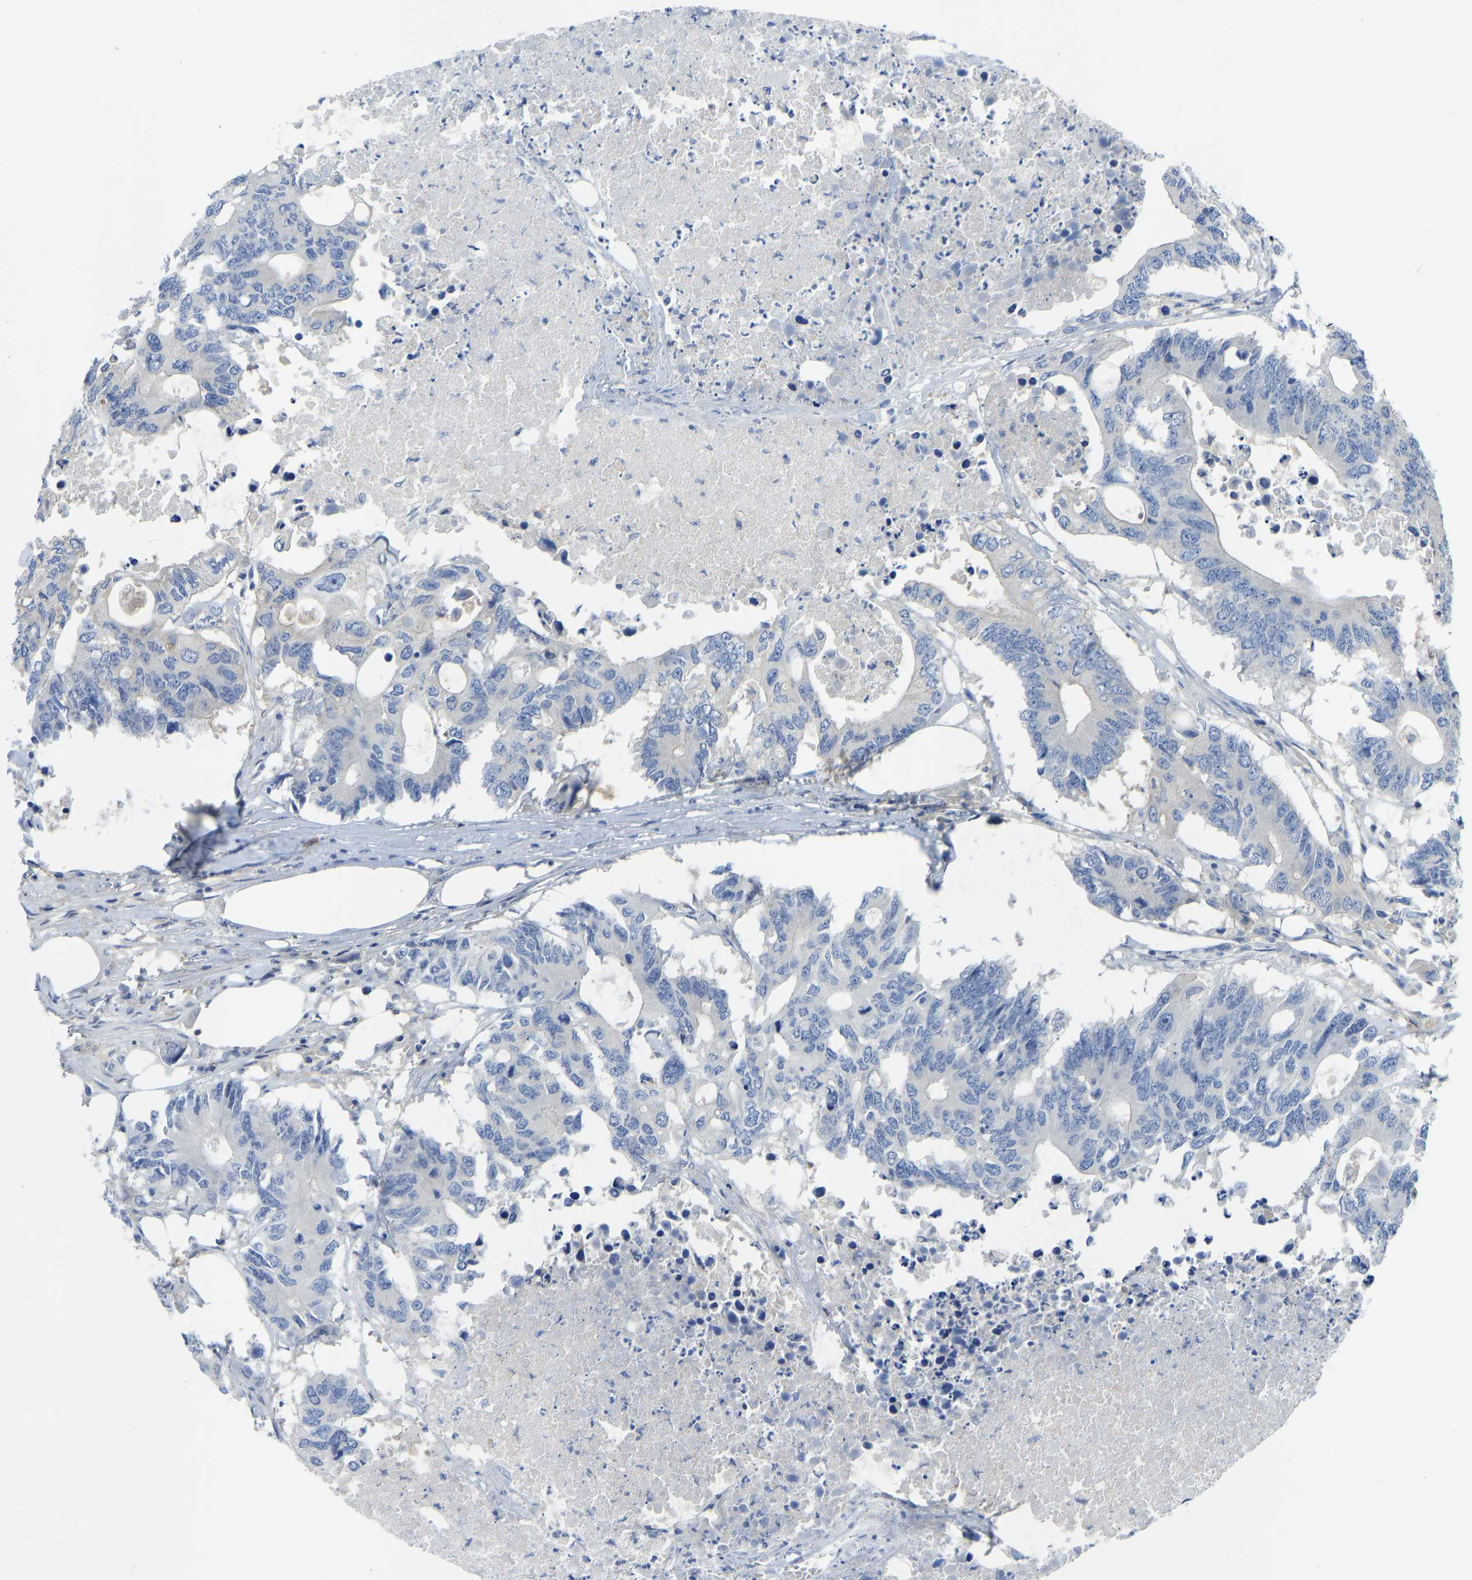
{"staining": {"intensity": "negative", "quantity": "none", "location": "none"}, "tissue": "colorectal cancer", "cell_type": "Tumor cells", "image_type": "cancer", "snomed": [{"axis": "morphology", "description": "Adenocarcinoma, NOS"}, {"axis": "topography", "description": "Colon"}], "caption": "Micrograph shows no protein expression in tumor cells of adenocarcinoma (colorectal) tissue.", "gene": "PPP3CA", "patient": {"sex": "male", "age": 71}}